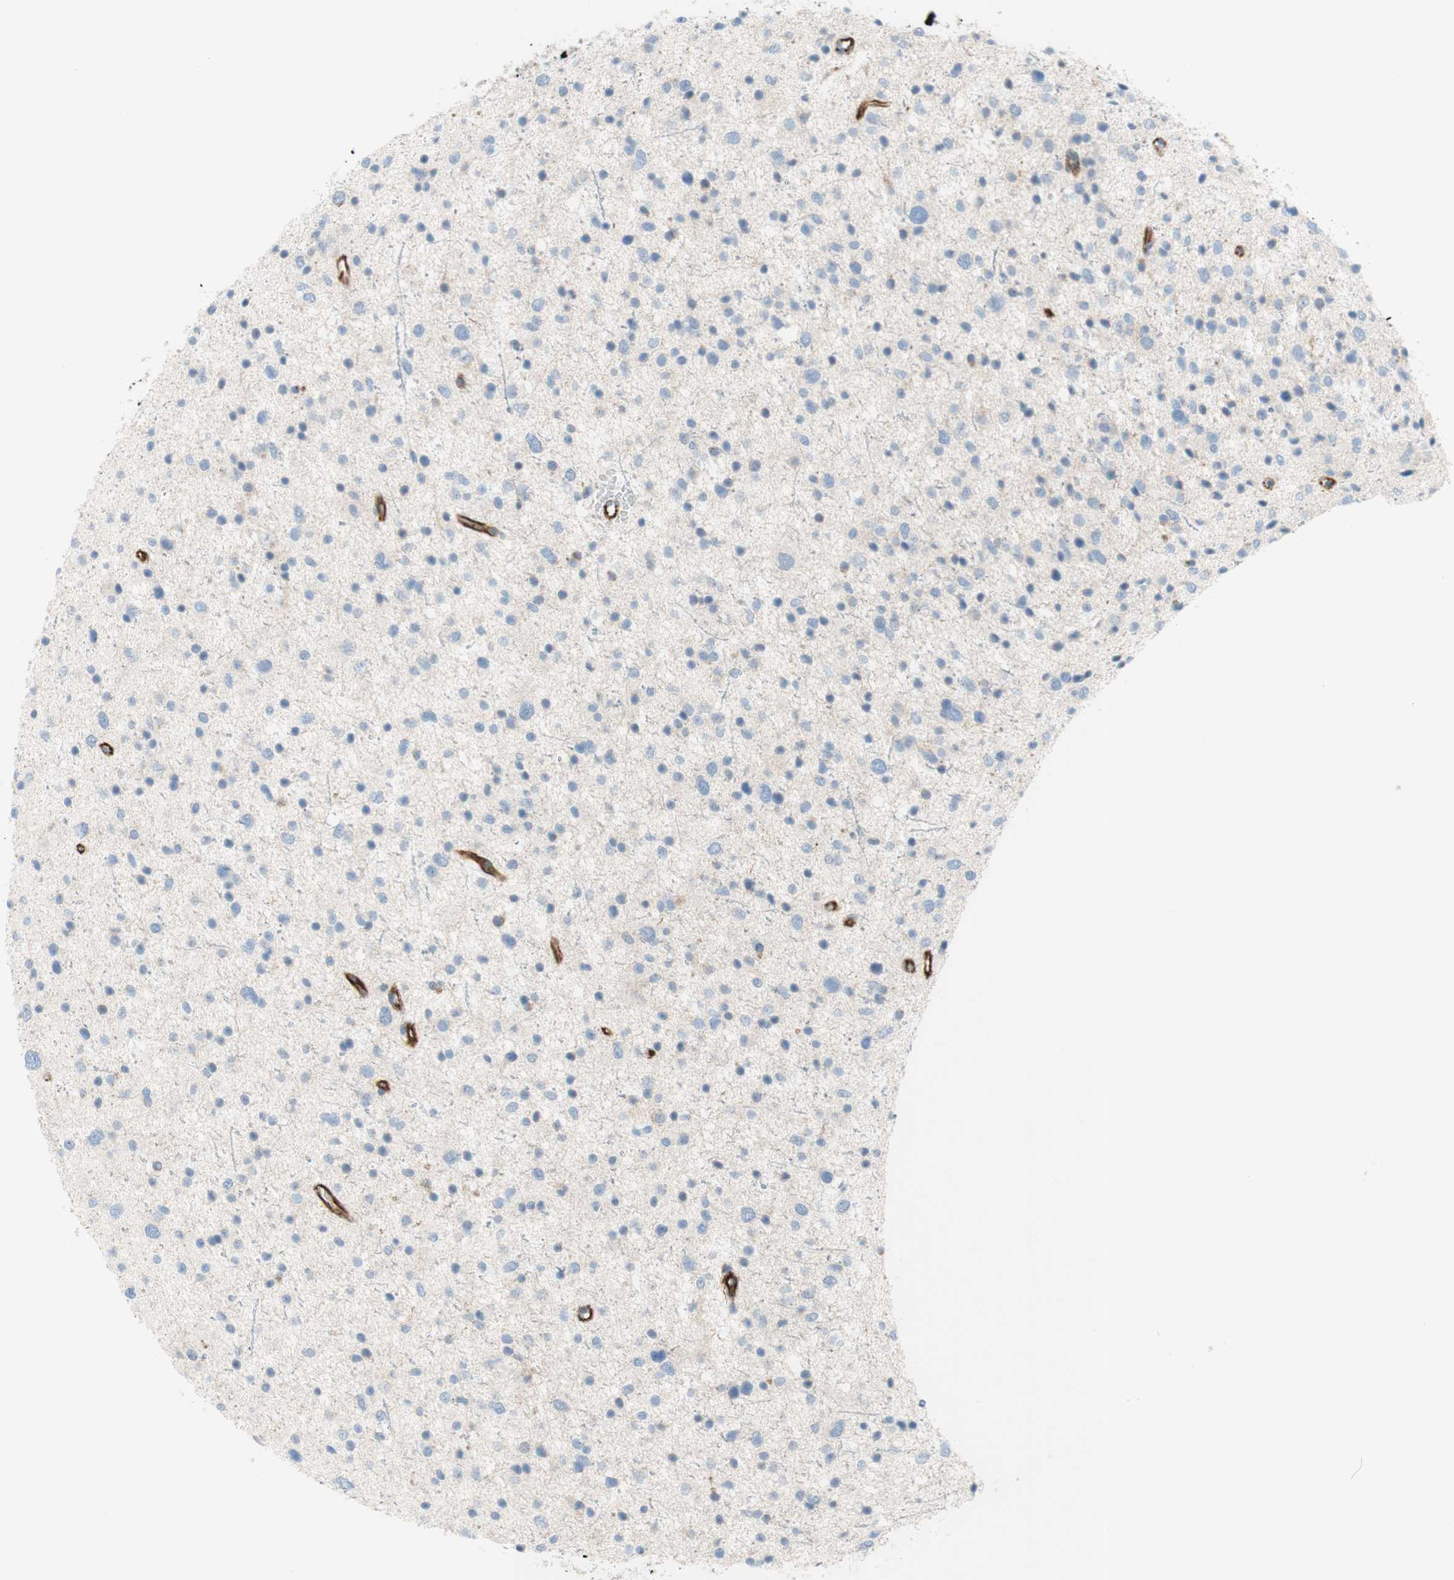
{"staining": {"intensity": "negative", "quantity": "none", "location": "none"}, "tissue": "glioma", "cell_type": "Tumor cells", "image_type": "cancer", "snomed": [{"axis": "morphology", "description": "Glioma, malignant, Low grade"}, {"axis": "topography", "description": "Brain"}], "caption": "A high-resolution photomicrograph shows IHC staining of malignant glioma (low-grade), which reveals no significant positivity in tumor cells.", "gene": "POU2AF1", "patient": {"sex": "female", "age": 37}}